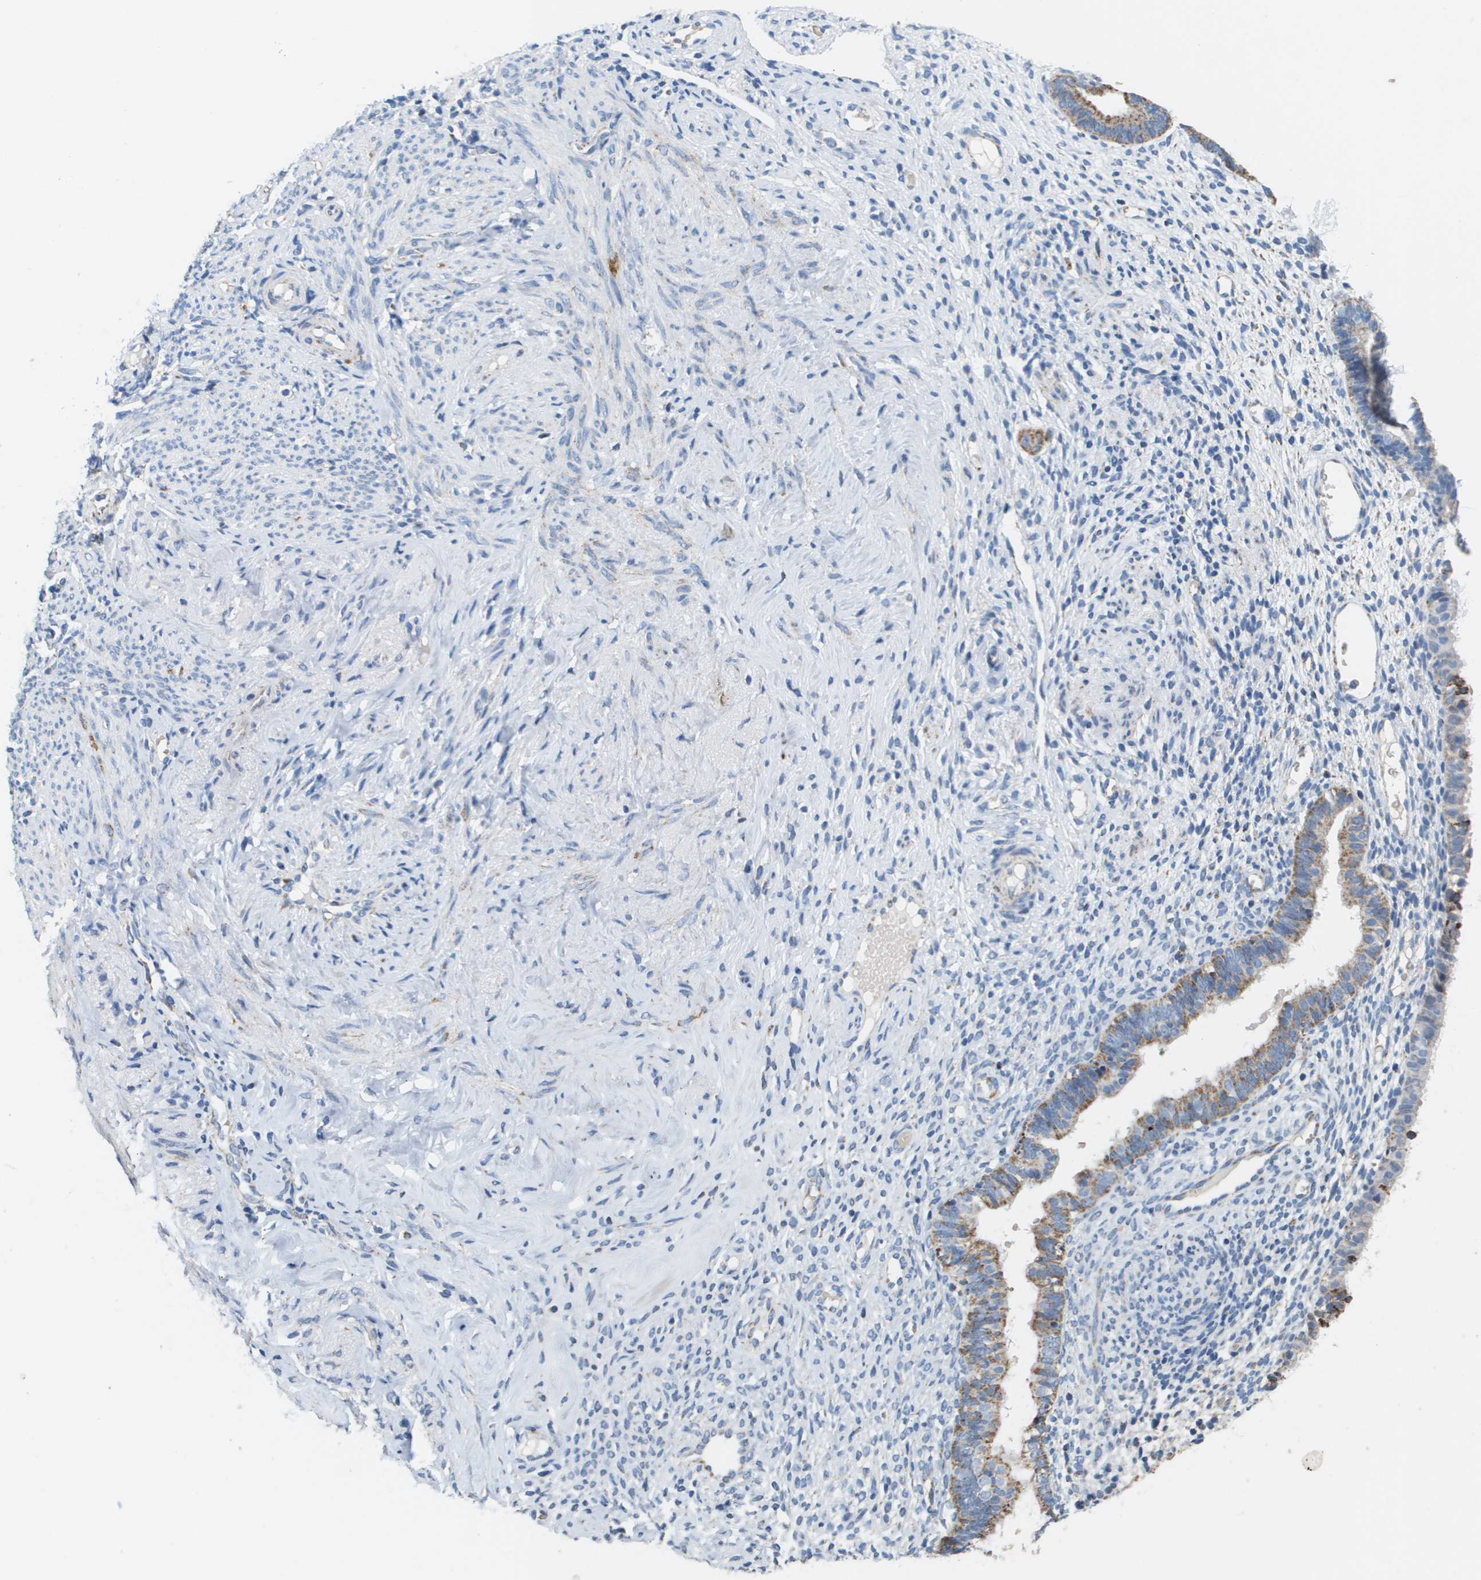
{"staining": {"intensity": "negative", "quantity": "none", "location": "none"}, "tissue": "endometrium", "cell_type": "Cells in endometrial stroma", "image_type": "normal", "snomed": [{"axis": "morphology", "description": "Normal tissue, NOS"}, {"axis": "topography", "description": "Endometrium"}], "caption": "The immunohistochemistry (IHC) photomicrograph has no significant staining in cells in endometrial stroma of endometrium. The staining was performed using DAB to visualize the protein expression in brown, while the nuclei were stained in blue with hematoxylin (Magnification: 20x).", "gene": "ATP5F1B", "patient": {"sex": "female", "age": 61}}